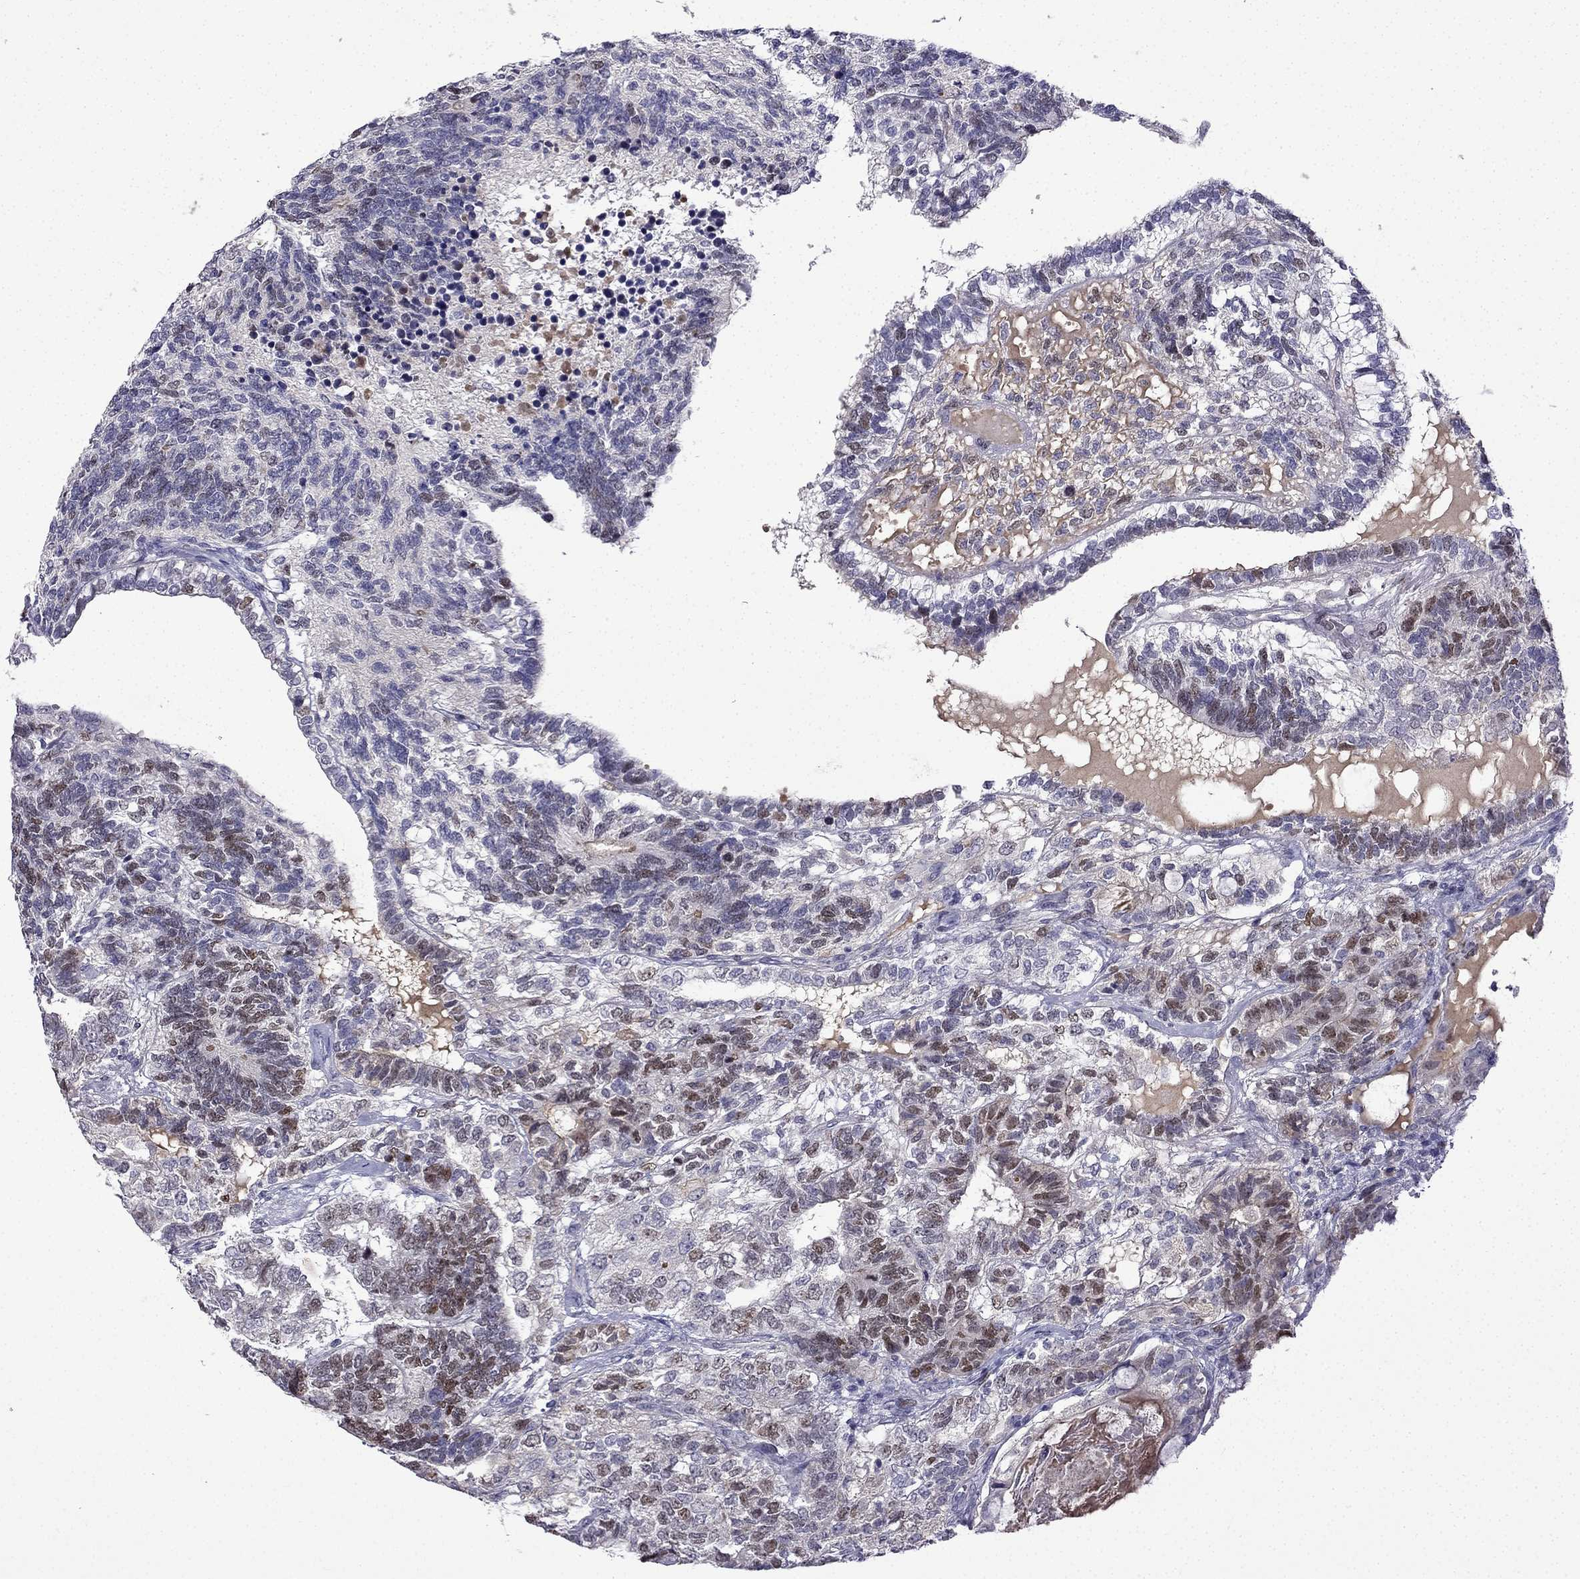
{"staining": {"intensity": "moderate", "quantity": "<25%", "location": "nuclear"}, "tissue": "testis cancer", "cell_type": "Tumor cells", "image_type": "cancer", "snomed": [{"axis": "morphology", "description": "Seminoma, NOS"}, {"axis": "morphology", "description": "Carcinoma, Embryonal, NOS"}, {"axis": "topography", "description": "Testis"}], "caption": "Approximately <25% of tumor cells in human testis cancer demonstrate moderate nuclear protein staining as visualized by brown immunohistochemical staining.", "gene": "UHRF1", "patient": {"sex": "male", "age": 41}}